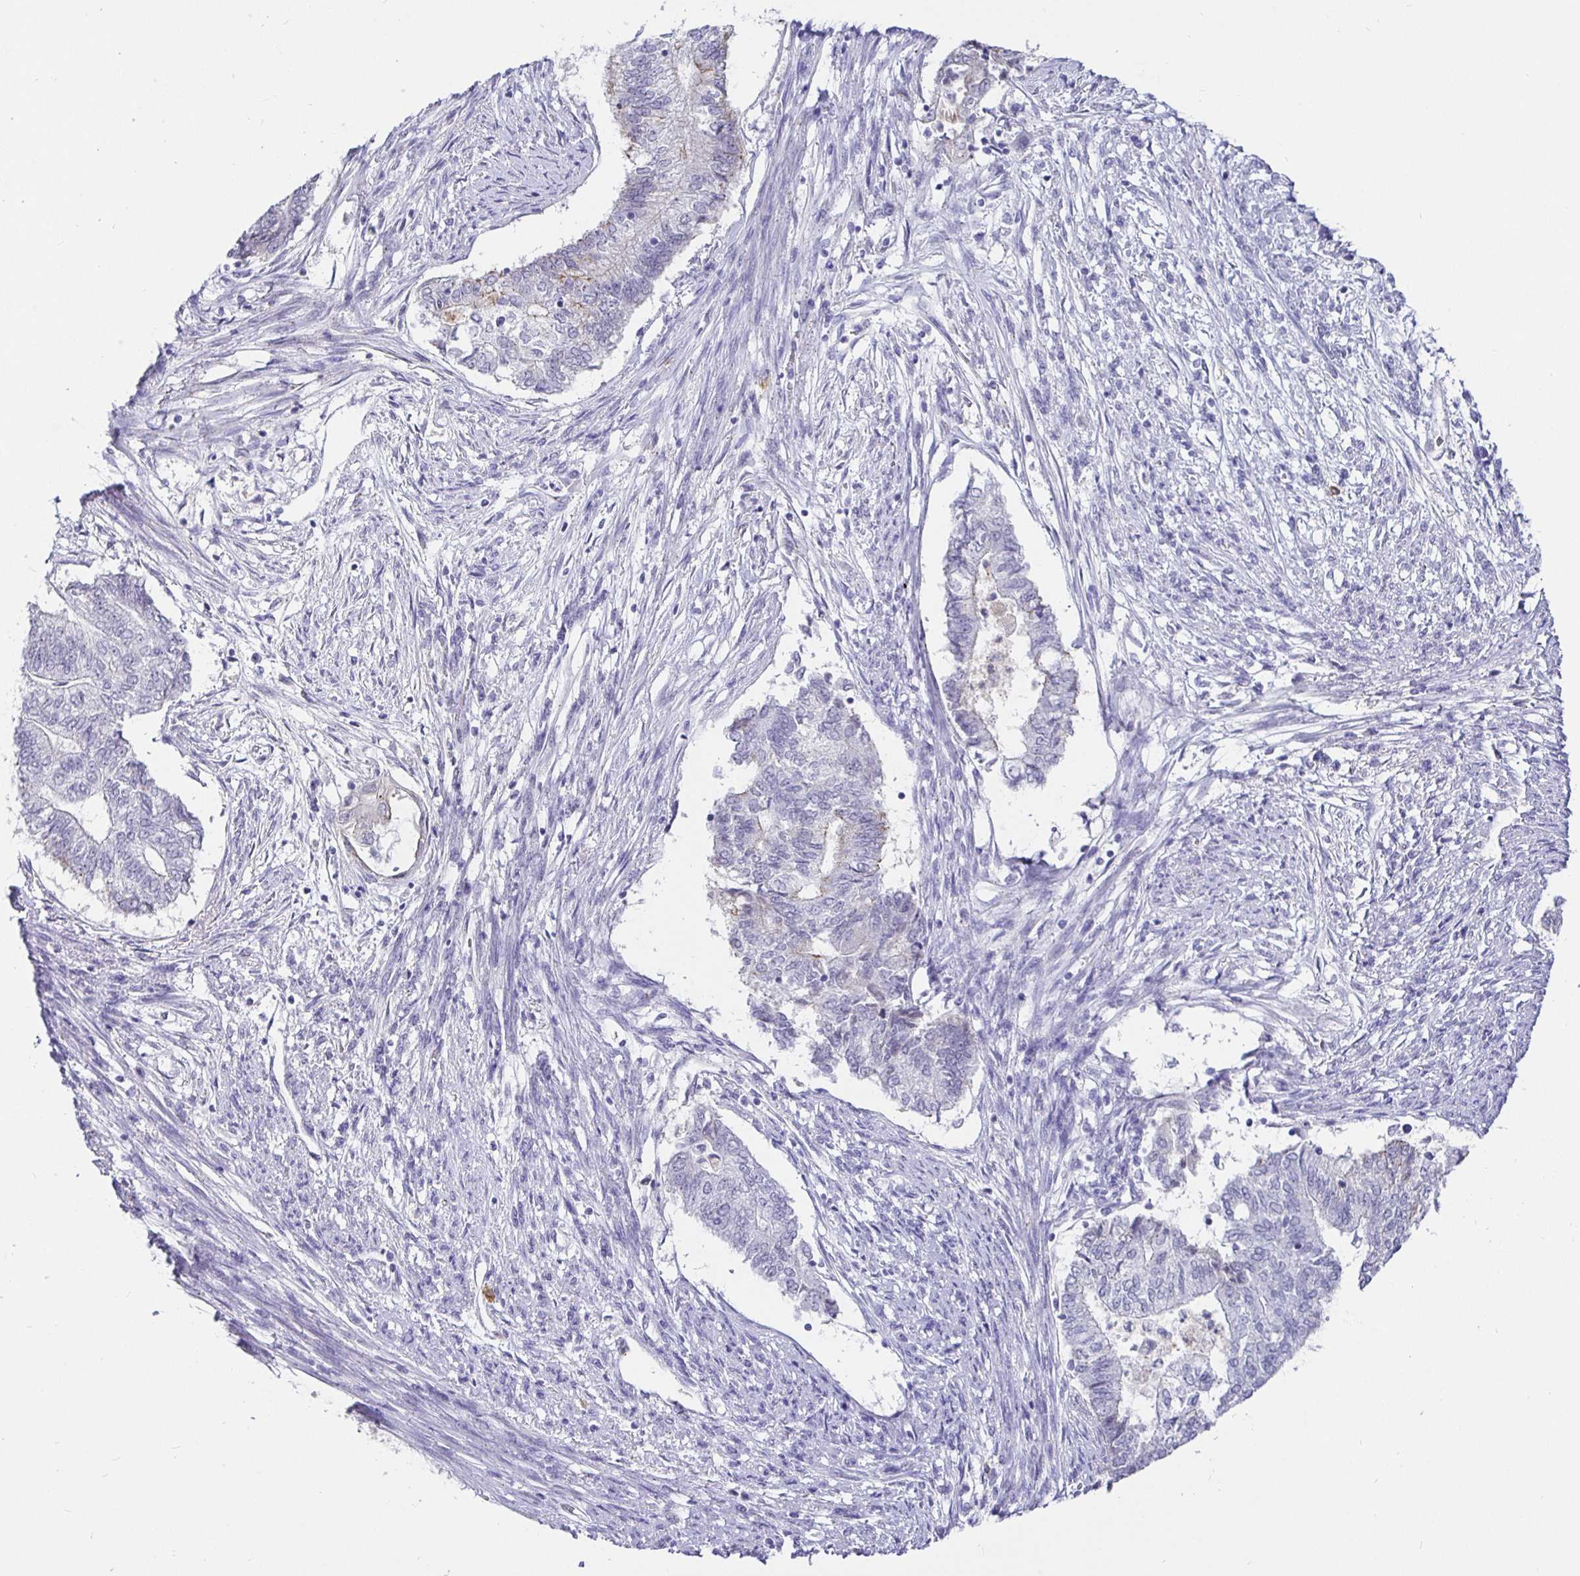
{"staining": {"intensity": "weak", "quantity": "<25%", "location": "cytoplasmic/membranous"}, "tissue": "endometrial cancer", "cell_type": "Tumor cells", "image_type": "cancer", "snomed": [{"axis": "morphology", "description": "Adenocarcinoma, NOS"}, {"axis": "topography", "description": "Endometrium"}], "caption": "Immunohistochemistry (IHC) image of neoplastic tissue: human endometrial cancer stained with DAB (3,3'-diaminobenzidine) shows no significant protein positivity in tumor cells.", "gene": "EZHIP", "patient": {"sex": "female", "age": 65}}